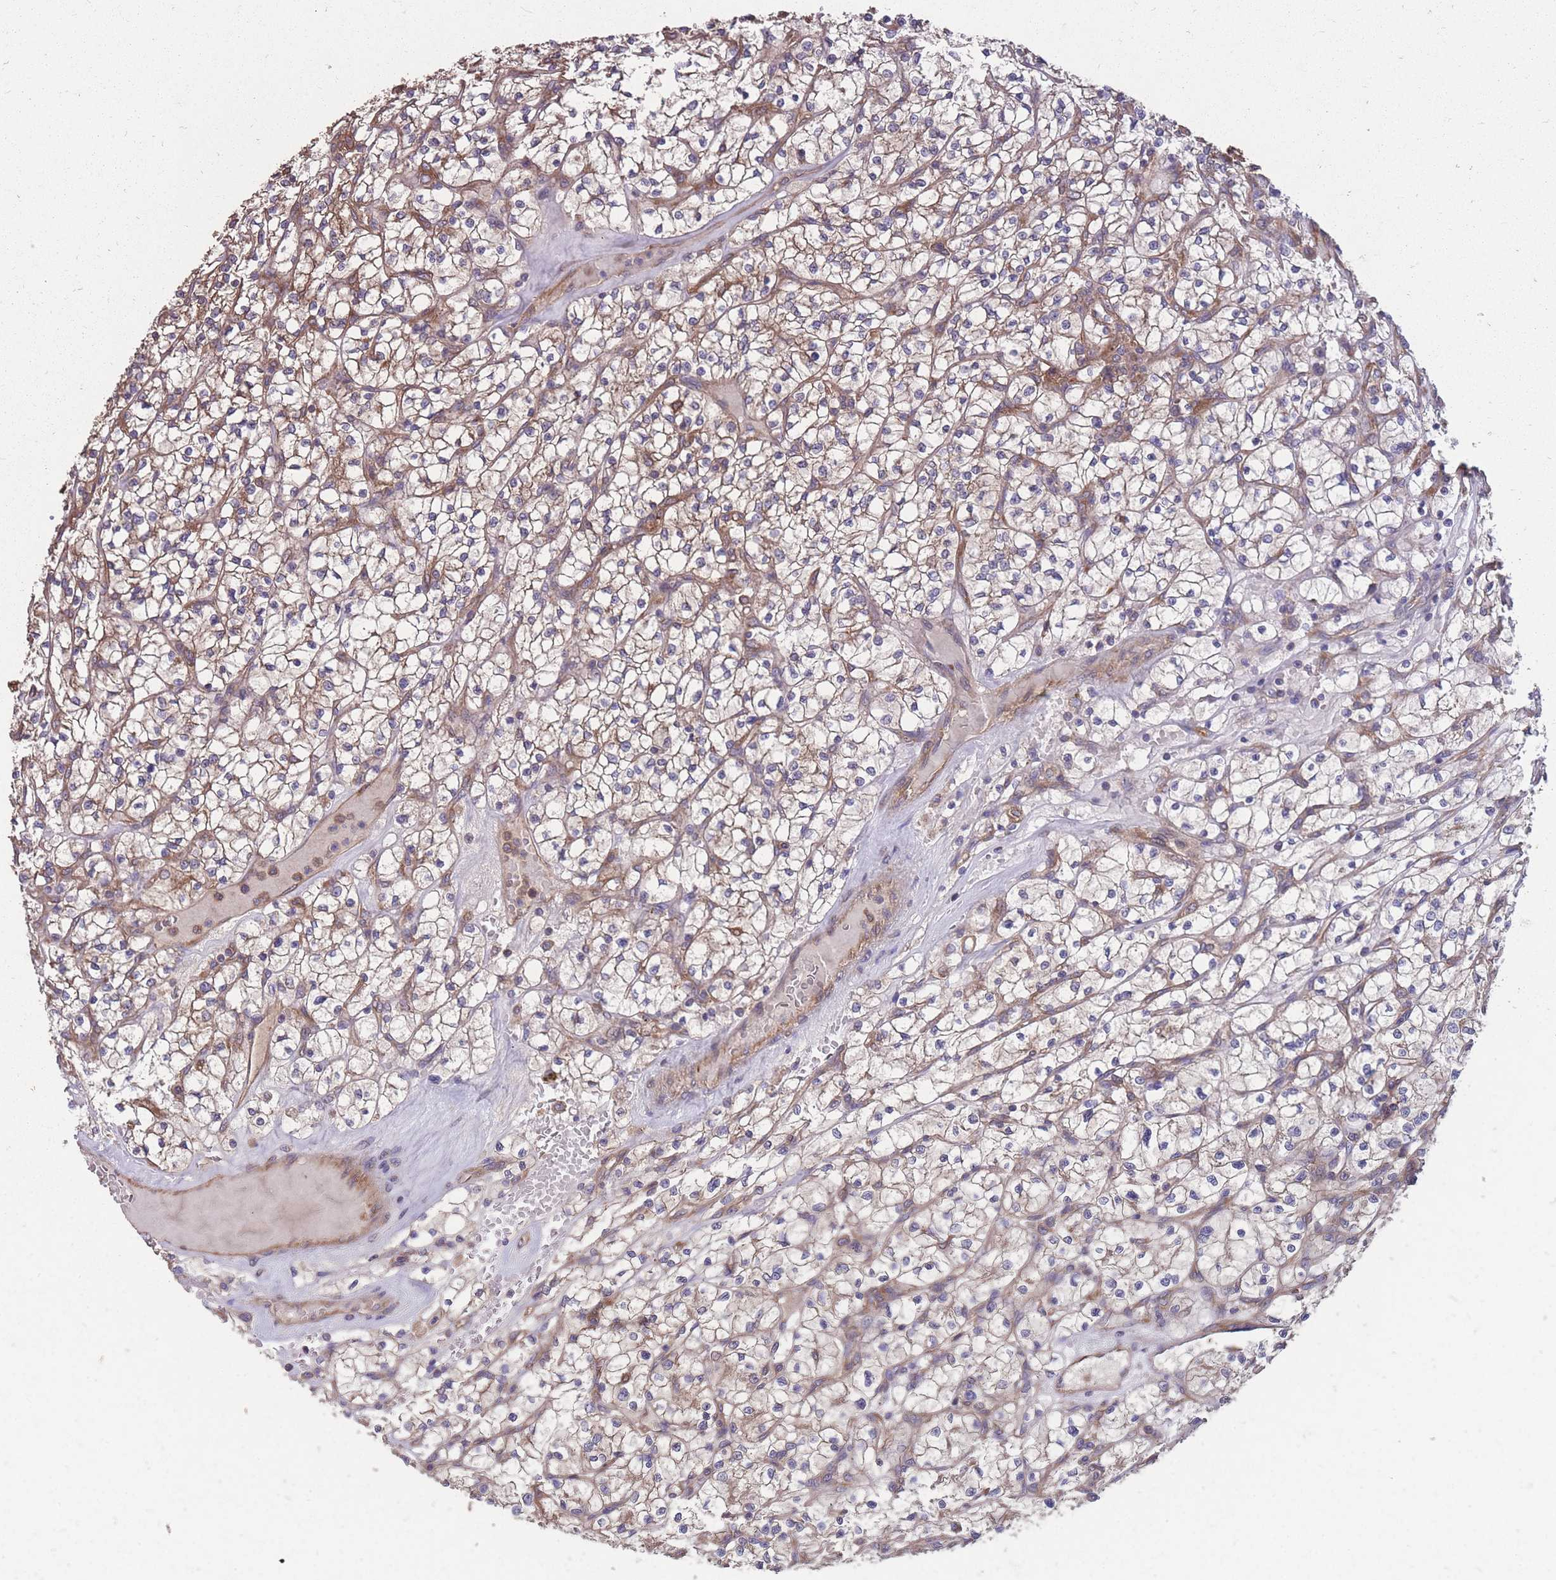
{"staining": {"intensity": "weak", "quantity": "25%-75%", "location": "cytoplasmic/membranous"}, "tissue": "renal cancer", "cell_type": "Tumor cells", "image_type": "cancer", "snomed": [{"axis": "morphology", "description": "Adenocarcinoma, NOS"}, {"axis": "topography", "description": "Kidney"}], "caption": "DAB immunohistochemical staining of renal cancer displays weak cytoplasmic/membranous protein positivity in approximately 25%-75% of tumor cells.", "gene": "ZPR1", "patient": {"sex": "female", "age": 64}}